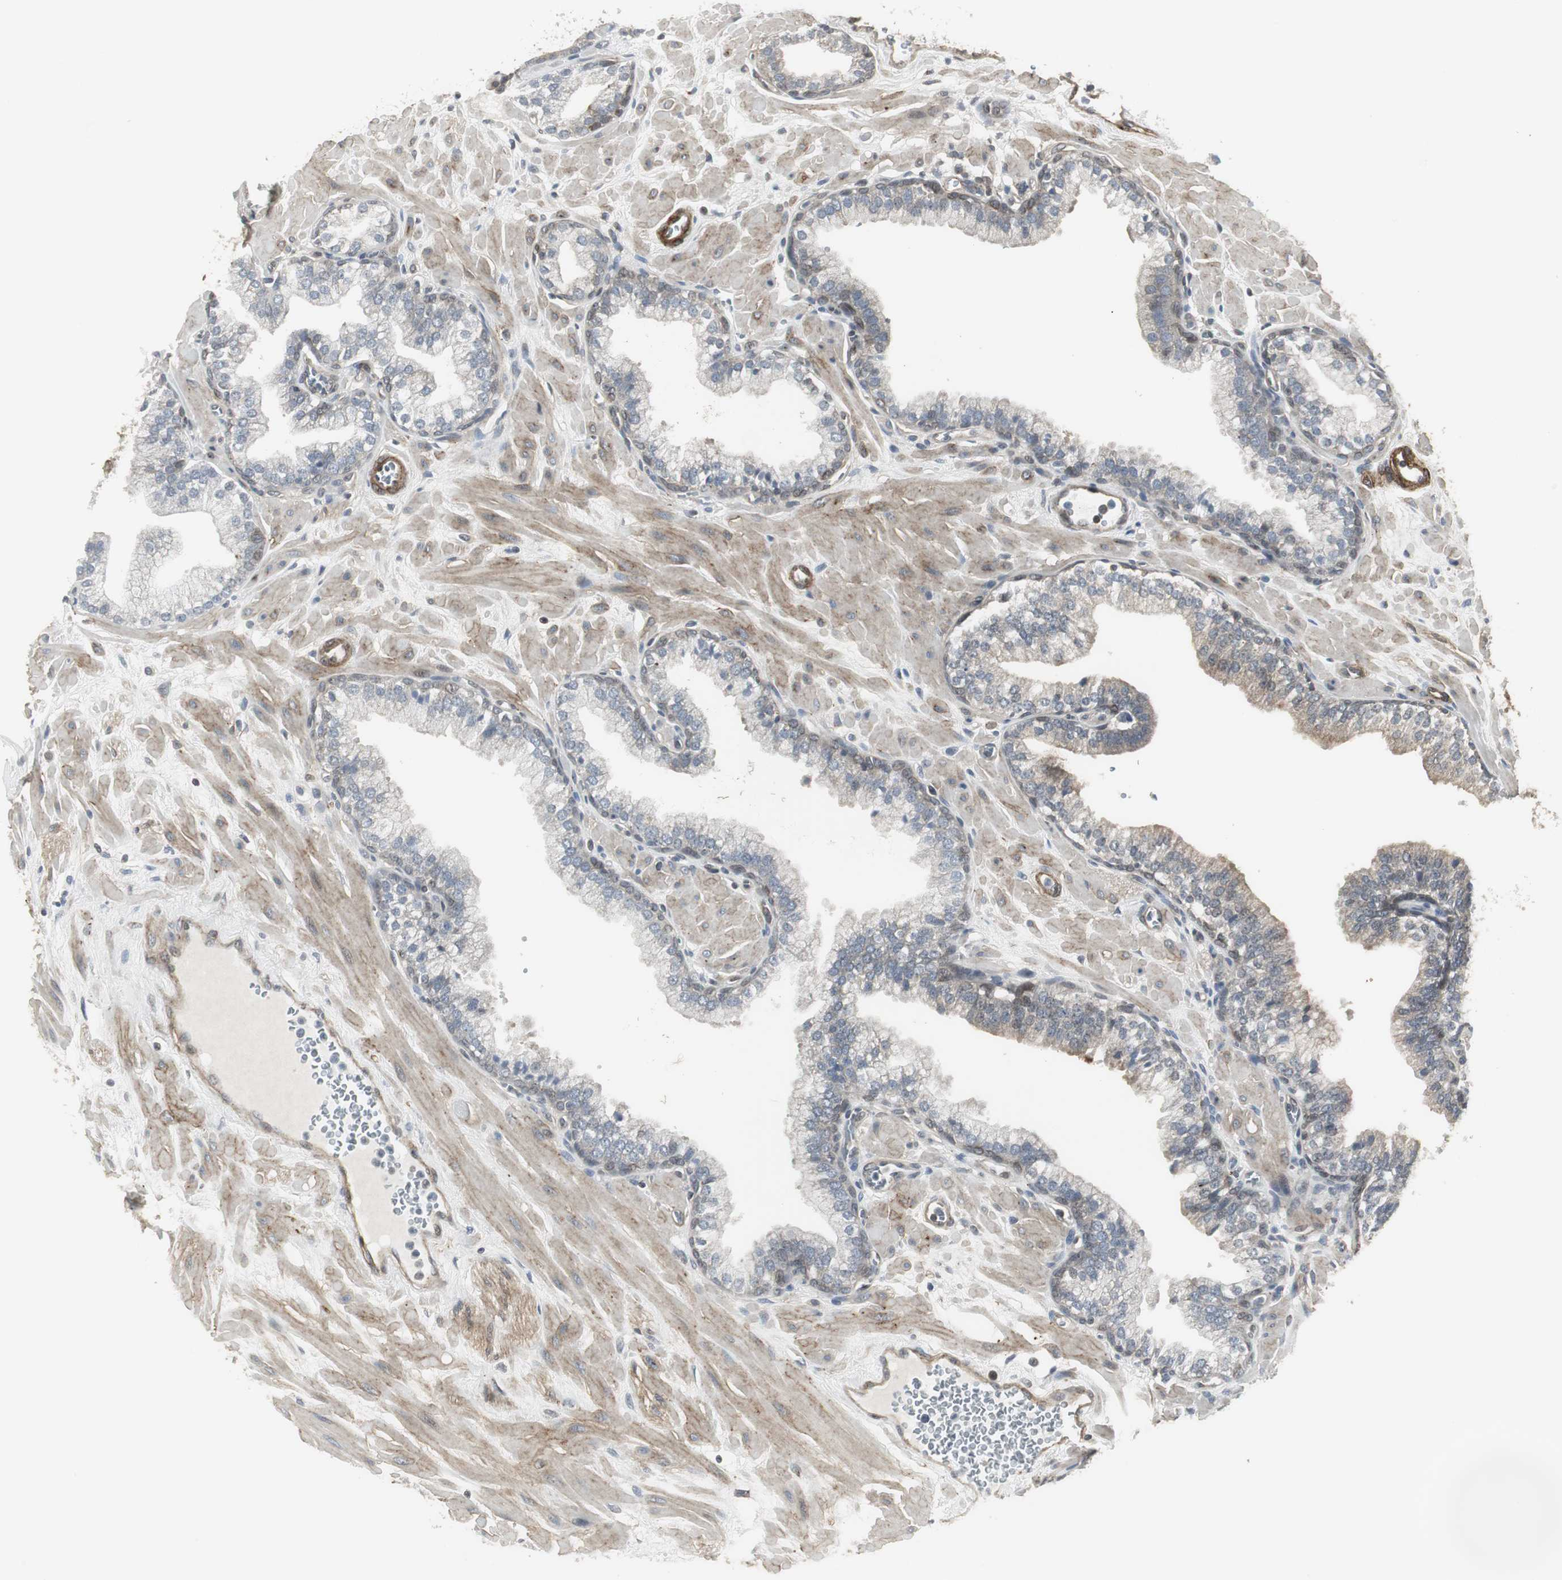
{"staining": {"intensity": "moderate", "quantity": "25%-75%", "location": "cytoplasmic/membranous,nuclear"}, "tissue": "prostate", "cell_type": "Glandular cells", "image_type": "normal", "snomed": [{"axis": "morphology", "description": "Normal tissue, NOS"}, {"axis": "topography", "description": "Prostate"}], "caption": "Prostate stained with DAB (3,3'-diaminobenzidine) IHC reveals medium levels of moderate cytoplasmic/membranous,nuclear positivity in about 25%-75% of glandular cells. Nuclei are stained in blue.", "gene": "SCYL3", "patient": {"sex": "male", "age": 60}}